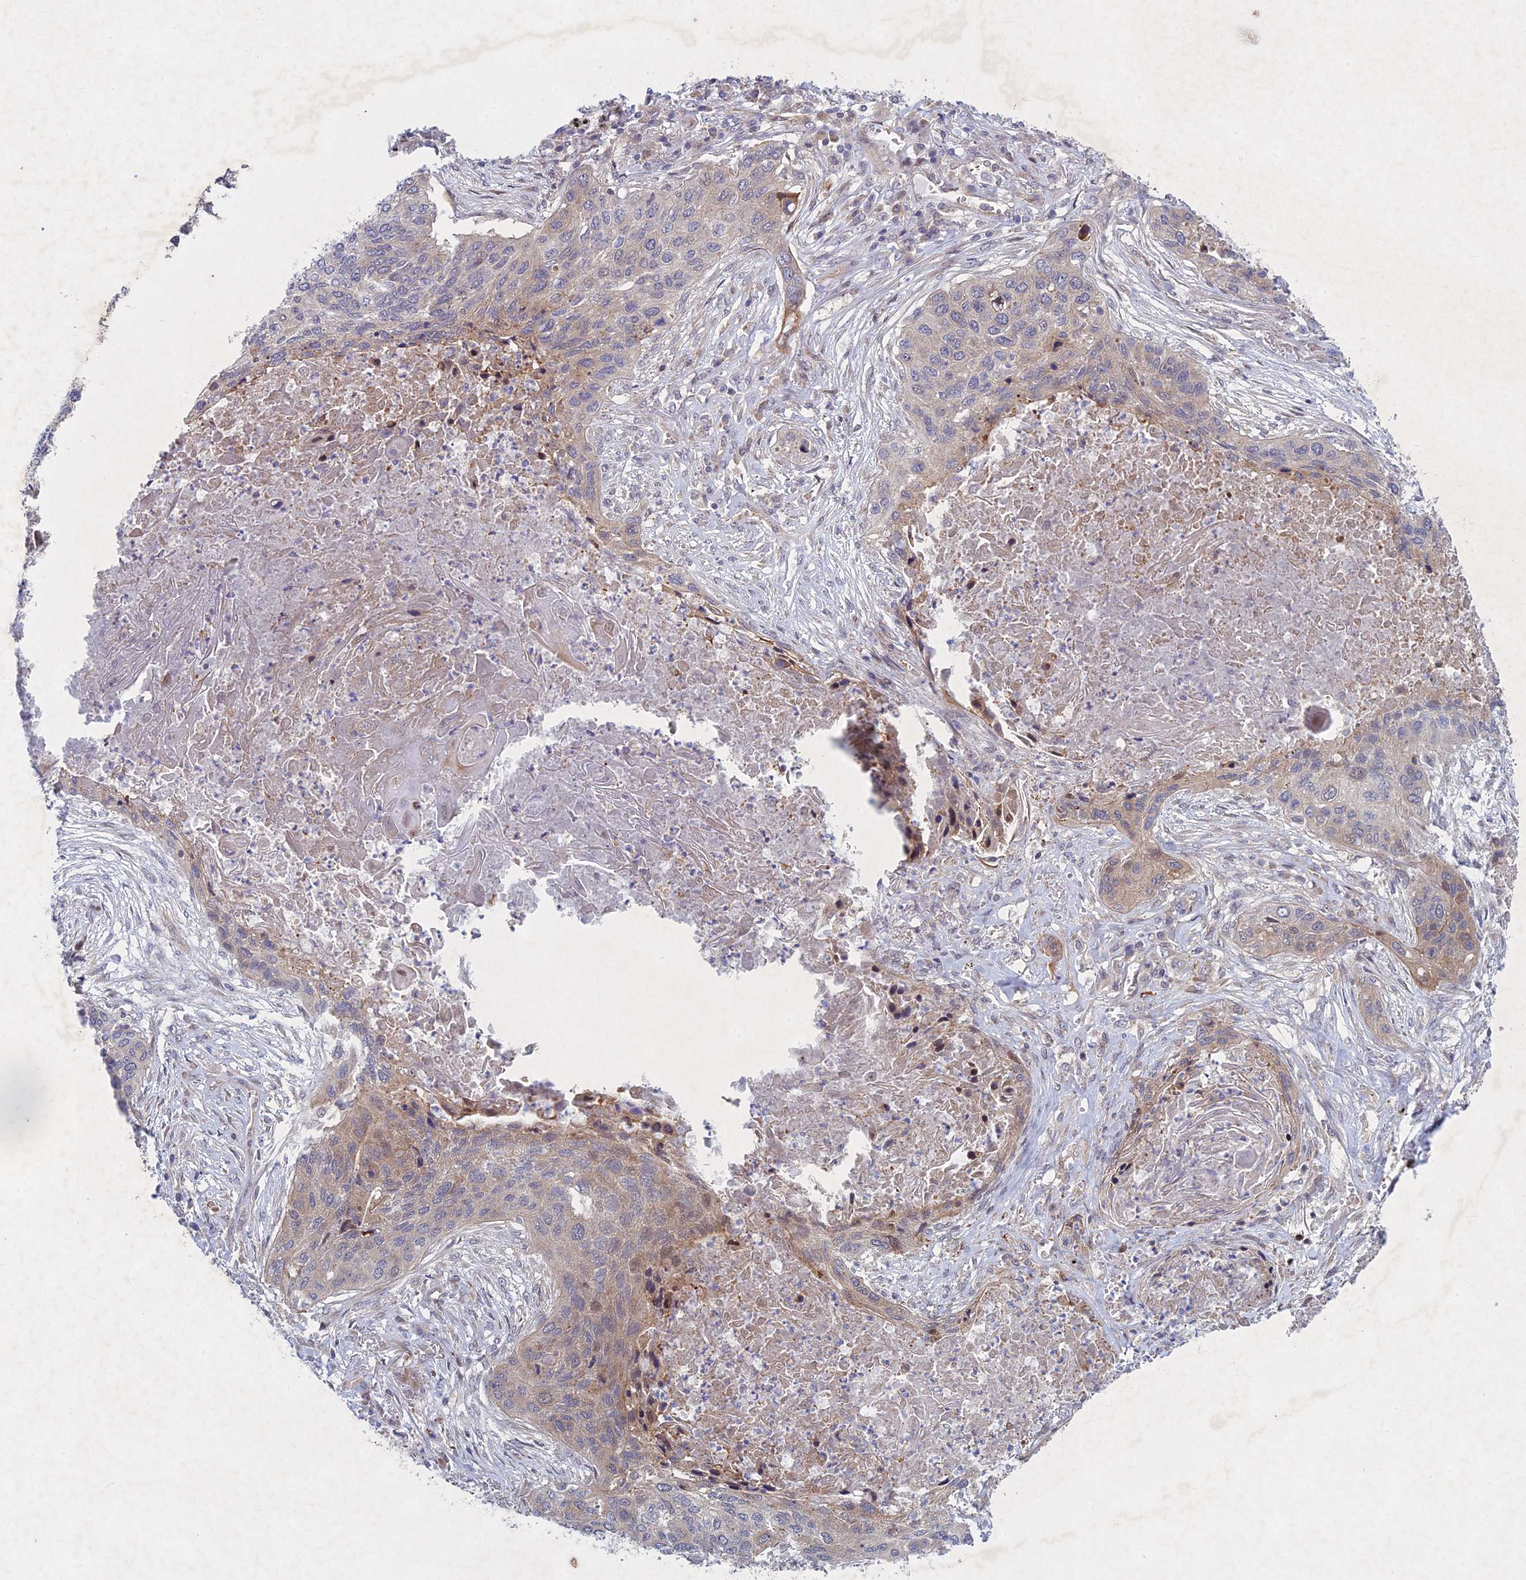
{"staining": {"intensity": "weak", "quantity": "<25%", "location": "cytoplasmic/membranous"}, "tissue": "lung cancer", "cell_type": "Tumor cells", "image_type": "cancer", "snomed": [{"axis": "morphology", "description": "Squamous cell carcinoma, NOS"}, {"axis": "topography", "description": "Lung"}], "caption": "Immunohistochemistry (IHC) histopathology image of neoplastic tissue: lung cancer (squamous cell carcinoma) stained with DAB (3,3'-diaminobenzidine) displays no significant protein staining in tumor cells. The staining was performed using DAB to visualize the protein expression in brown, while the nuclei were stained in blue with hematoxylin (Magnification: 20x).", "gene": "PTHLH", "patient": {"sex": "female", "age": 63}}